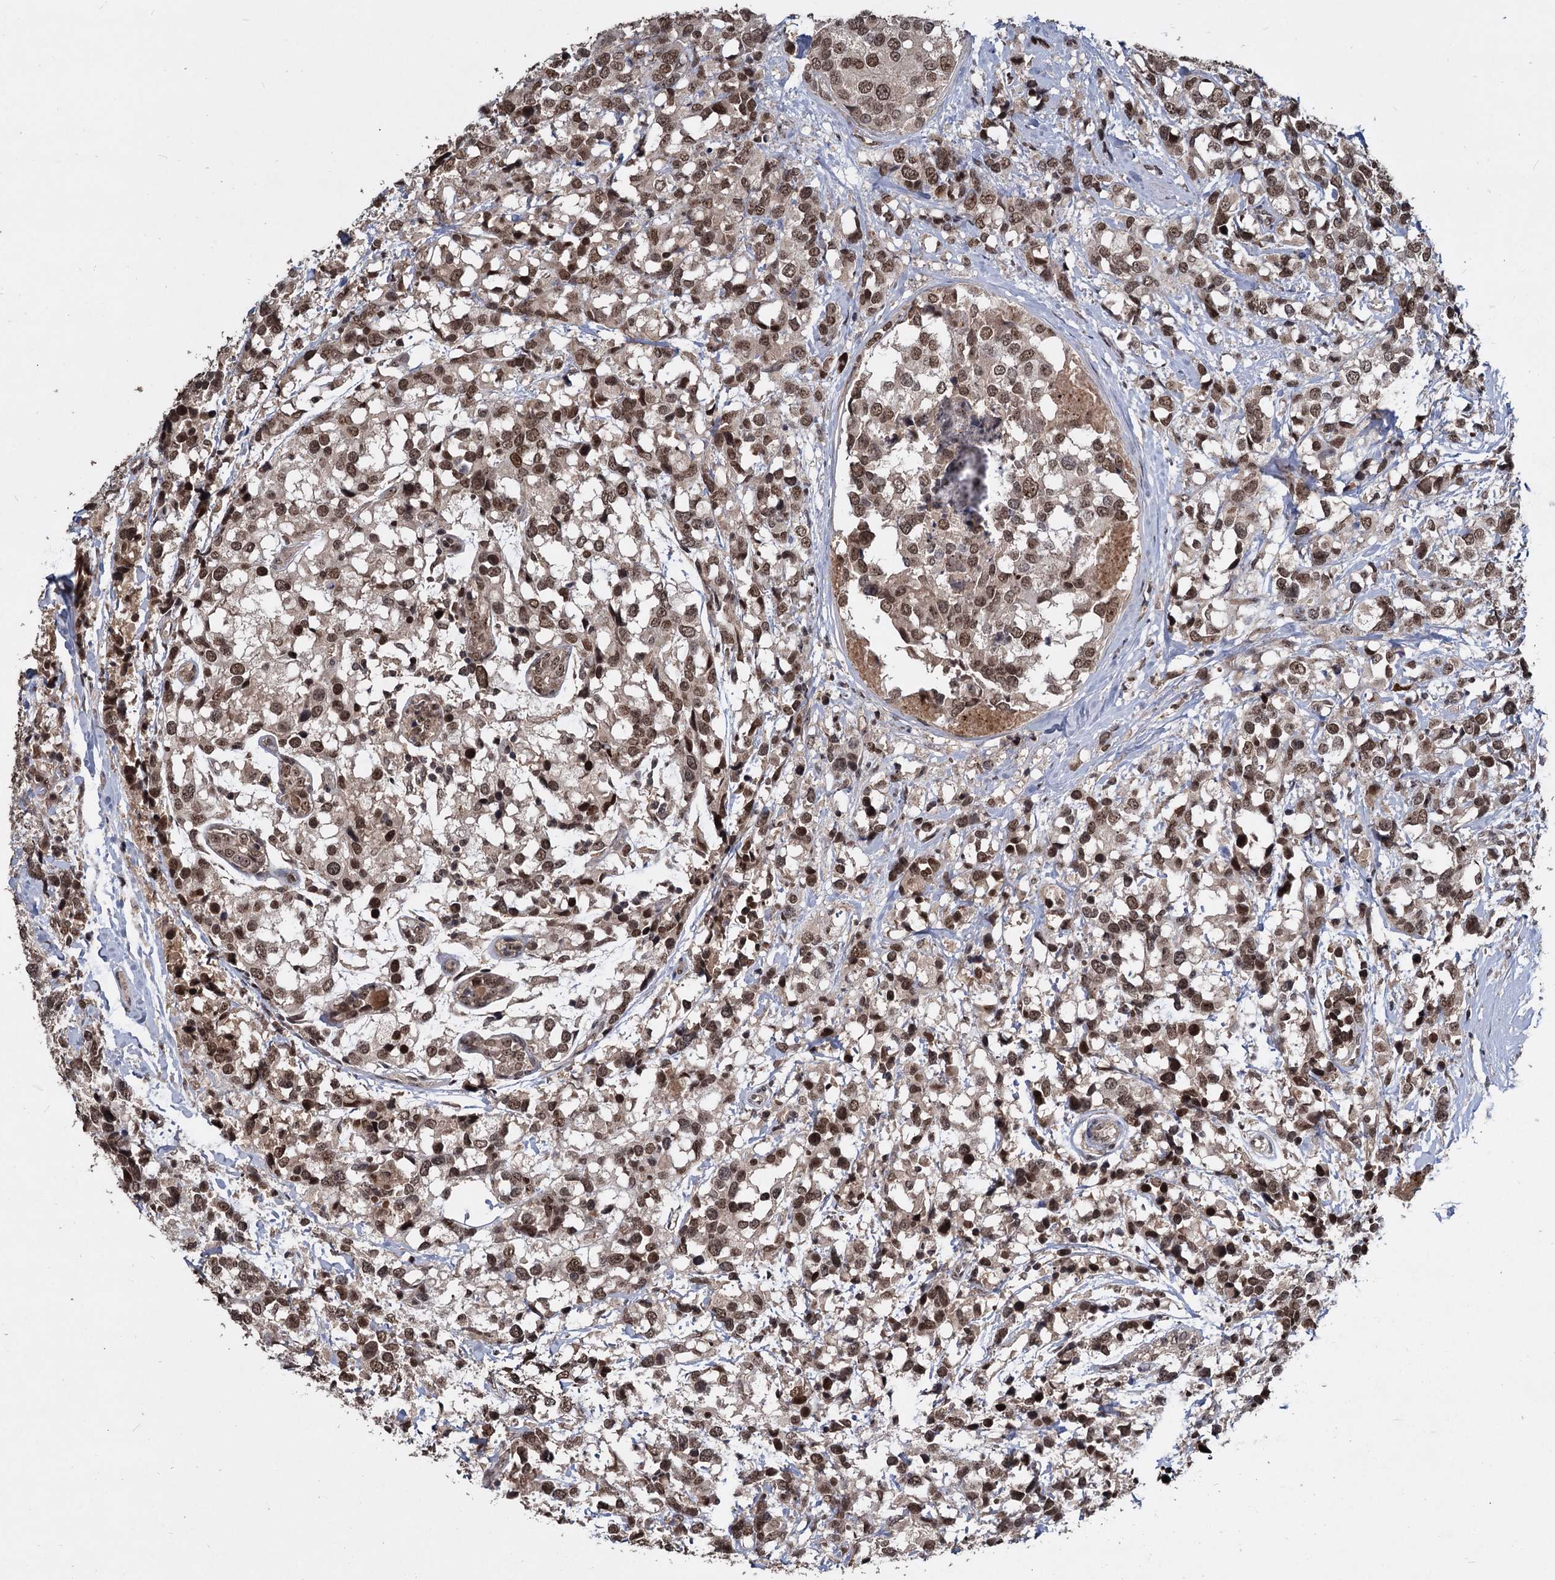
{"staining": {"intensity": "moderate", "quantity": ">75%", "location": "cytoplasmic/membranous,nuclear"}, "tissue": "breast cancer", "cell_type": "Tumor cells", "image_type": "cancer", "snomed": [{"axis": "morphology", "description": "Lobular carcinoma"}, {"axis": "topography", "description": "Breast"}], "caption": "Protein expression by IHC shows moderate cytoplasmic/membranous and nuclear expression in about >75% of tumor cells in breast cancer.", "gene": "FAM216B", "patient": {"sex": "female", "age": 59}}